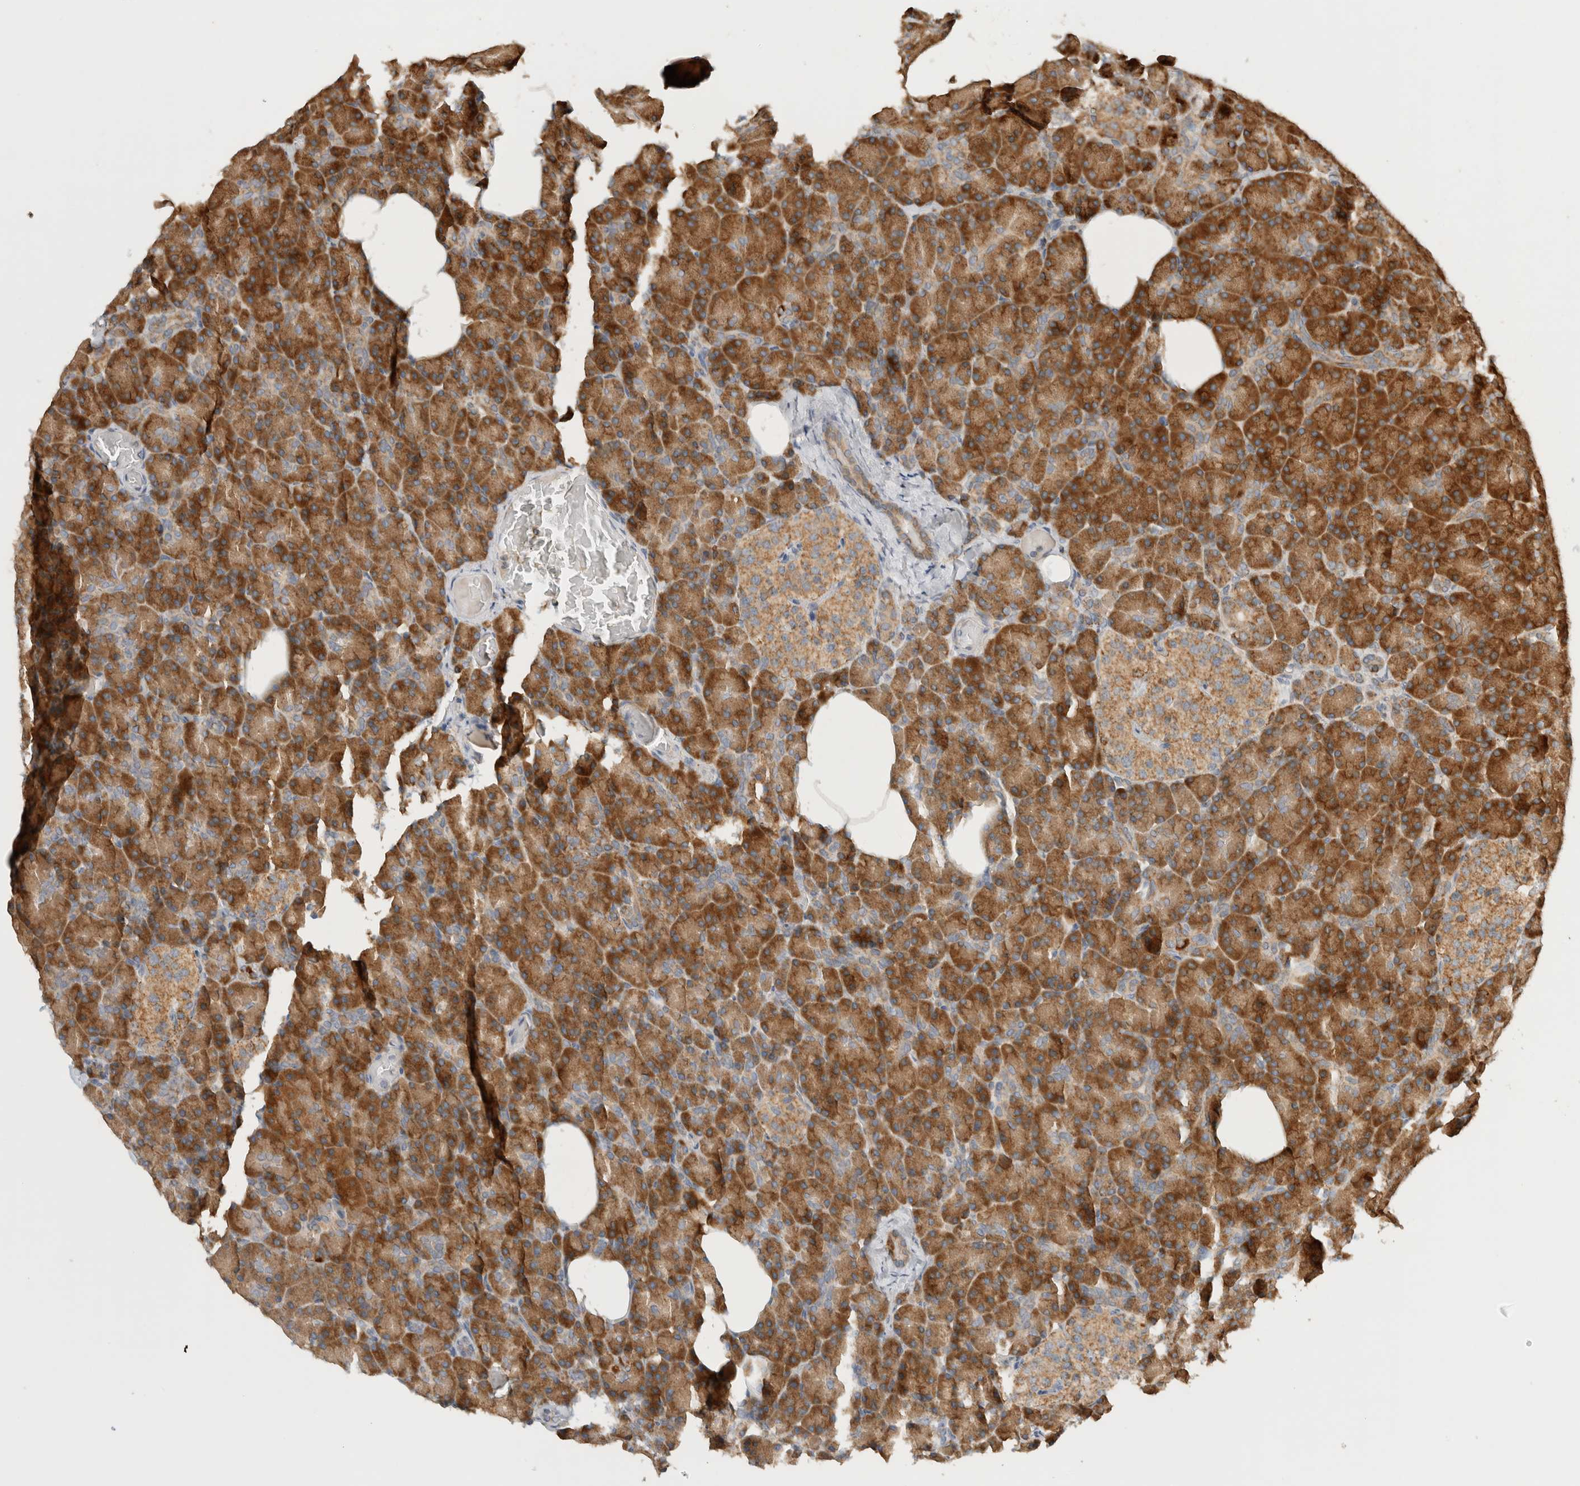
{"staining": {"intensity": "strong", "quantity": ">75%", "location": "cytoplasmic/membranous"}, "tissue": "pancreas", "cell_type": "Exocrine glandular cells", "image_type": "normal", "snomed": [{"axis": "morphology", "description": "Normal tissue, NOS"}, {"axis": "topography", "description": "Pancreas"}], "caption": "The immunohistochemical stain labels strong cytoplasmic/membranous staining in exocrine glandular cells of unremarkable pancreas. The staining was performed using DAB (3,3'-diaminobenzidine), with brown indicating positive protein expression. Nuclei are stained blue with hematoxylin.", "gene": "AMPD1", "patient": {"sex": "female", "age": 43}}